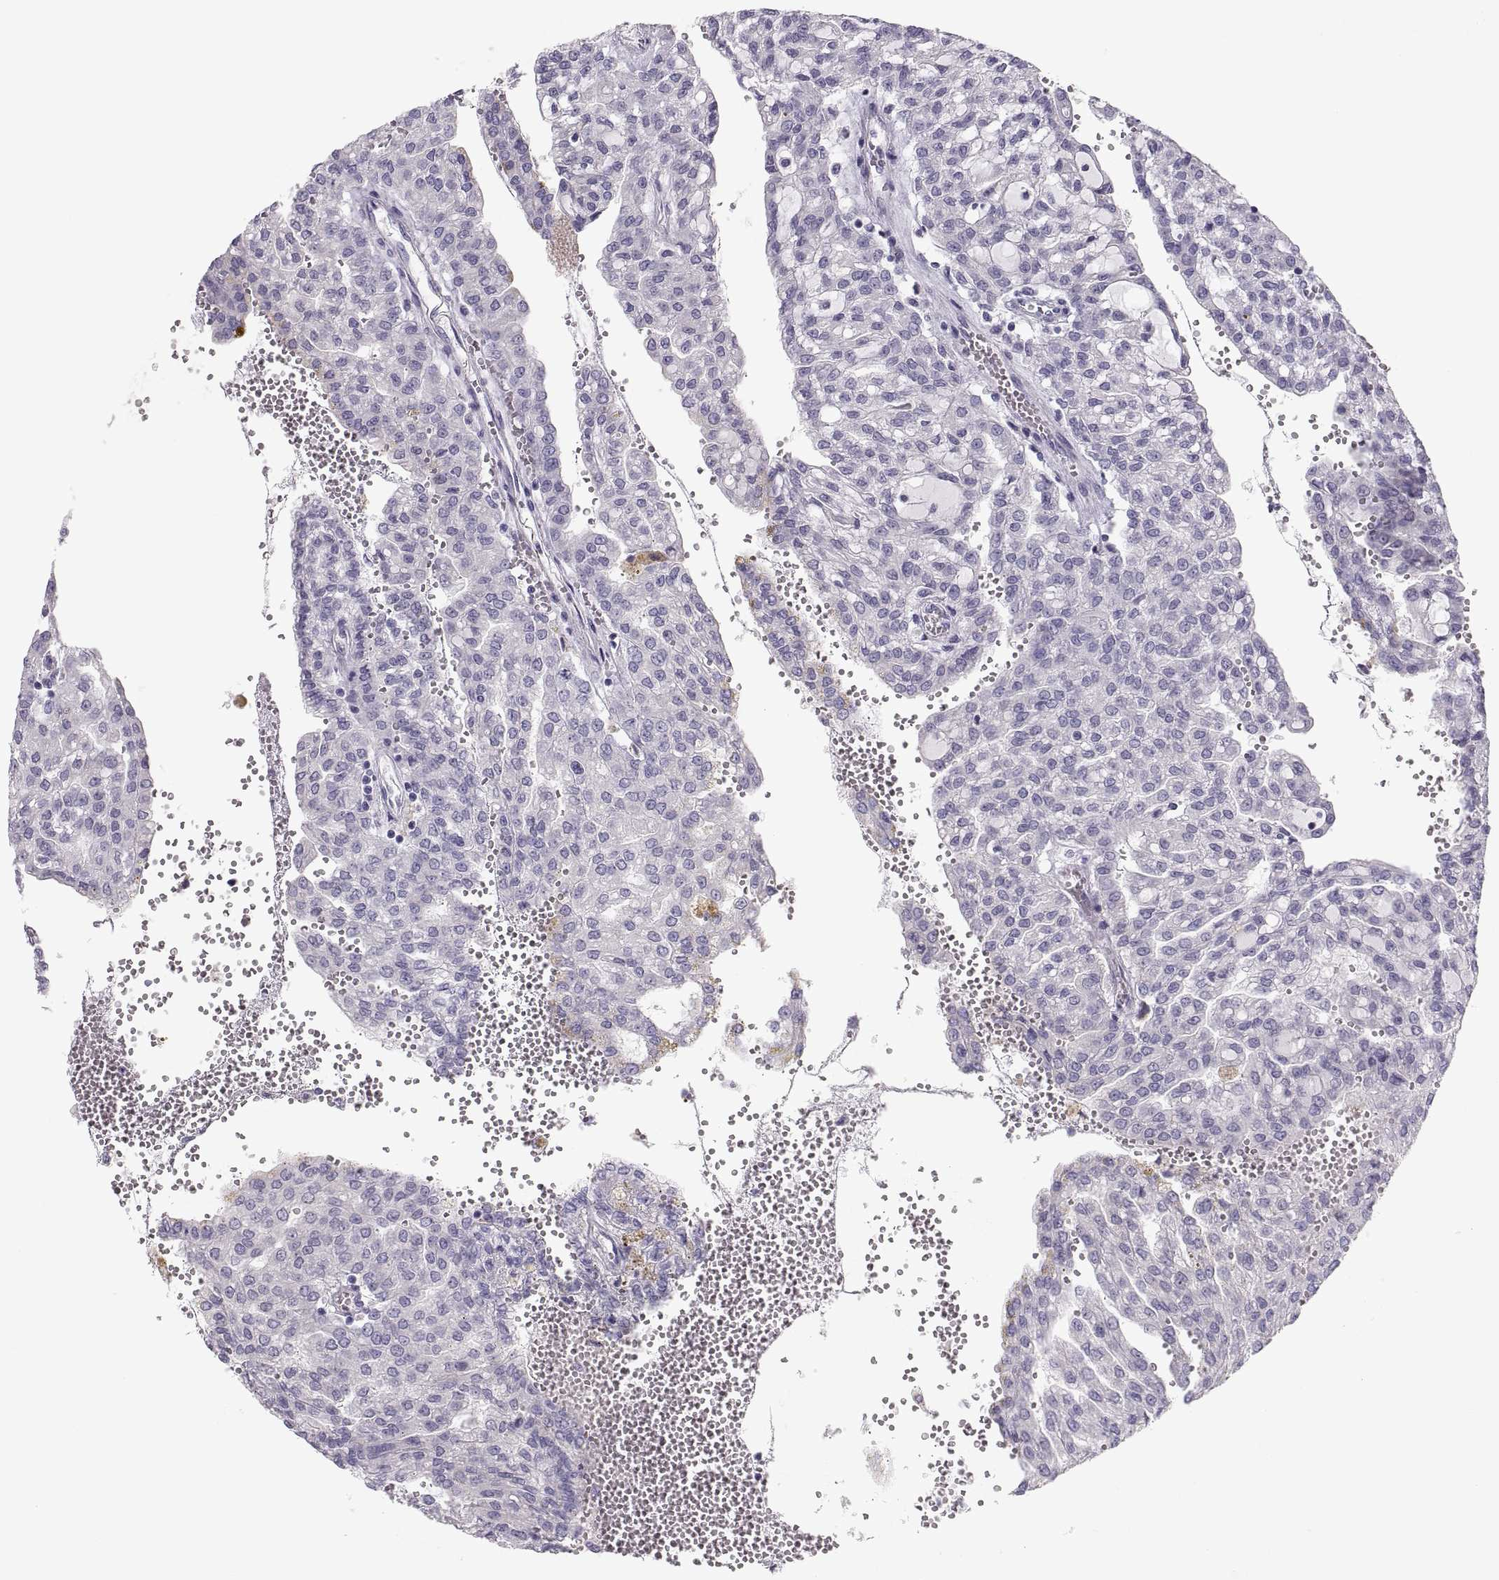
{"staining": {"intensity": "negative", "quantity": "none", "location": "none"}, "tissue": "renal cancer", "cell_type": "Tumor cells", "image_type": "cancer", "snomed": [{"axis": "morphology", "description": "Adenocarcinoma, NOS"}, {"axis": "topography", "description": "Kidney"}], "caption": "An immunohistochemistry (IHC) photomicrograph of renal adenocarcinoma is shown. There is no staining in tumor cells of renal adenocarcinoma. (Immunohistochemistry (ihc), brightfield microscopy, high magnification).", "gene": "MAGEB2", "patient": {"sex": "male", "age": 63}}